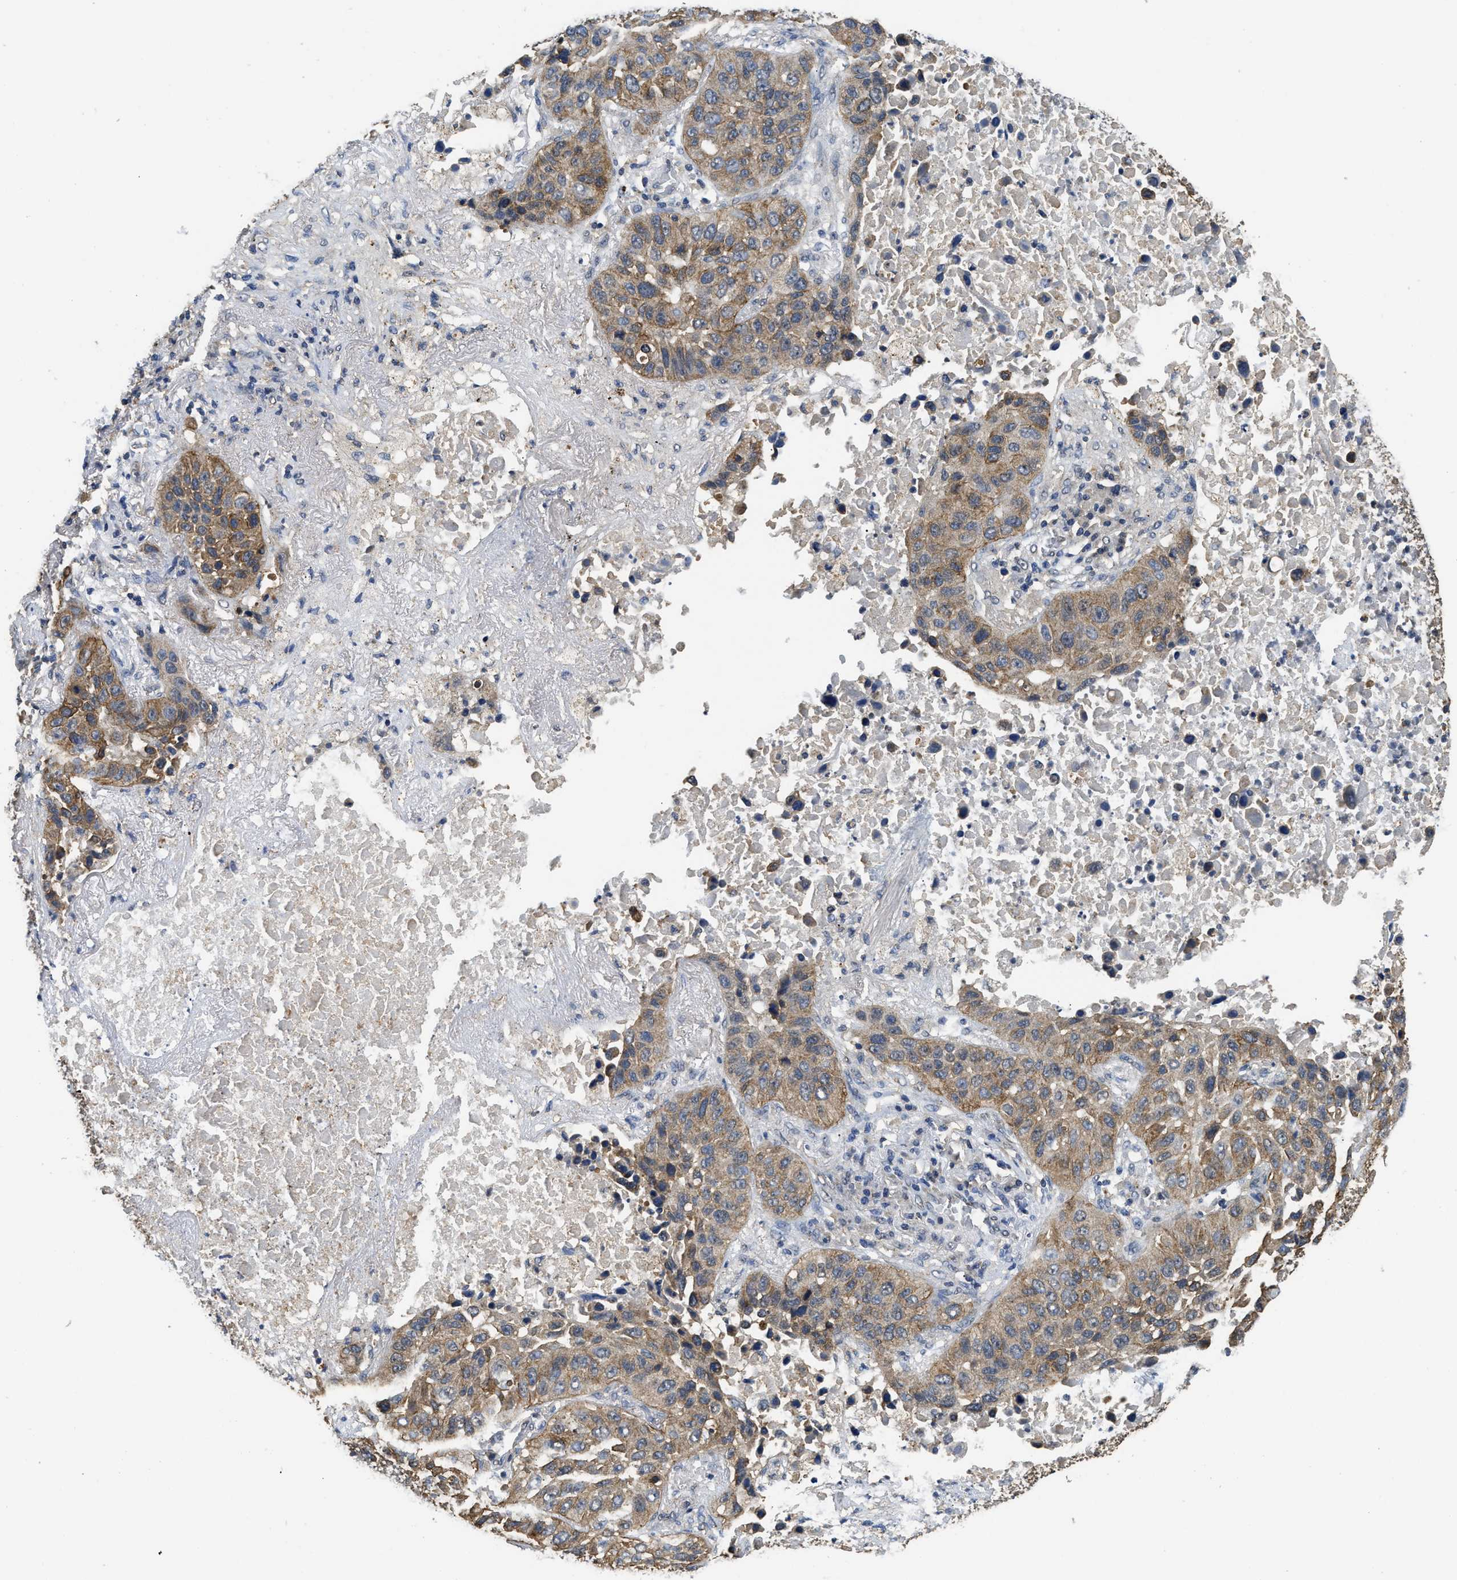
{"staining": {"intensity": "moderate", "quantity": ">75%", "location": "cytoplasmic/membranous"}, "tissue": "lung cancer", "cell_type": "Tumor cells", "image_type": "cancer", "snomed": [{"axis": "morphology", "description": "Squamous cell carcinoma, NOS"}, {"axis": "topography", "description": "Lung"}], "caption": "Squamous cell carcinoma (lung) stained with a protein marker exhibits moderate staining in tumor cells.", "gene": "CTNNA1", "patient": {"sex": "male", "age": 57}}